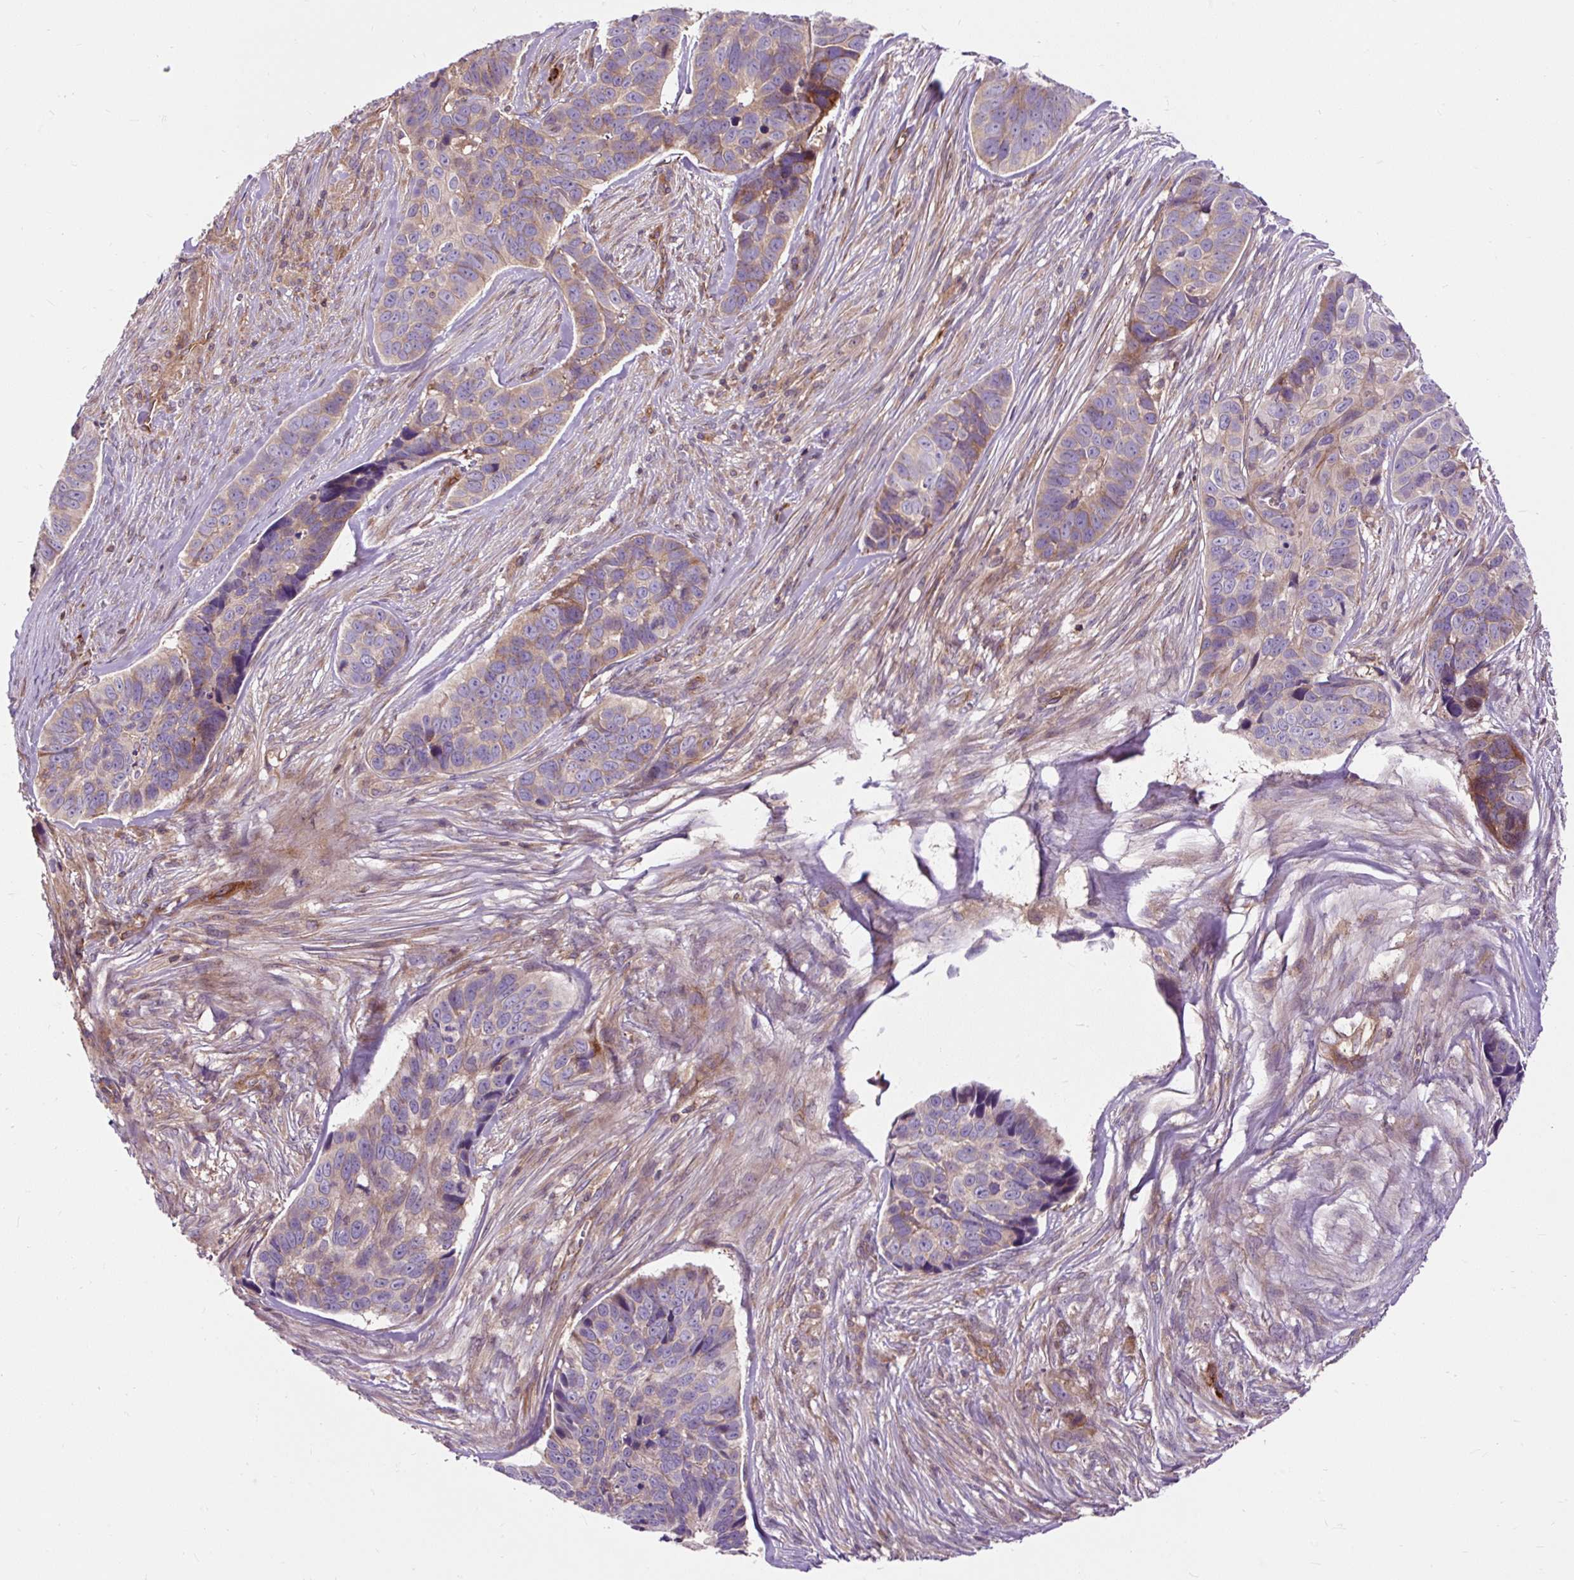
{"staining": {"intensity": "moderate", "quantity": "<25%", "location": "cytoplasmic/membranous"}, "tissue": "skin cancer", "cell_type": "Tumor cells", "image_type": "cancer", "snomed": [{"axis": "morphology", "description": "Basal cell carcinoma"}, {"axis": "topography", "description": "Skin"}], "caption": "DAB (3,3'-diaminobenzidine) immunohistochemical staining of skin cancer exhibits moderate cytoplasmic/membranous protein positivity in approximately <25% of tumor cells.", "gene": "PCDHGB3", "patient": {"sex": "female", "age": 82}}